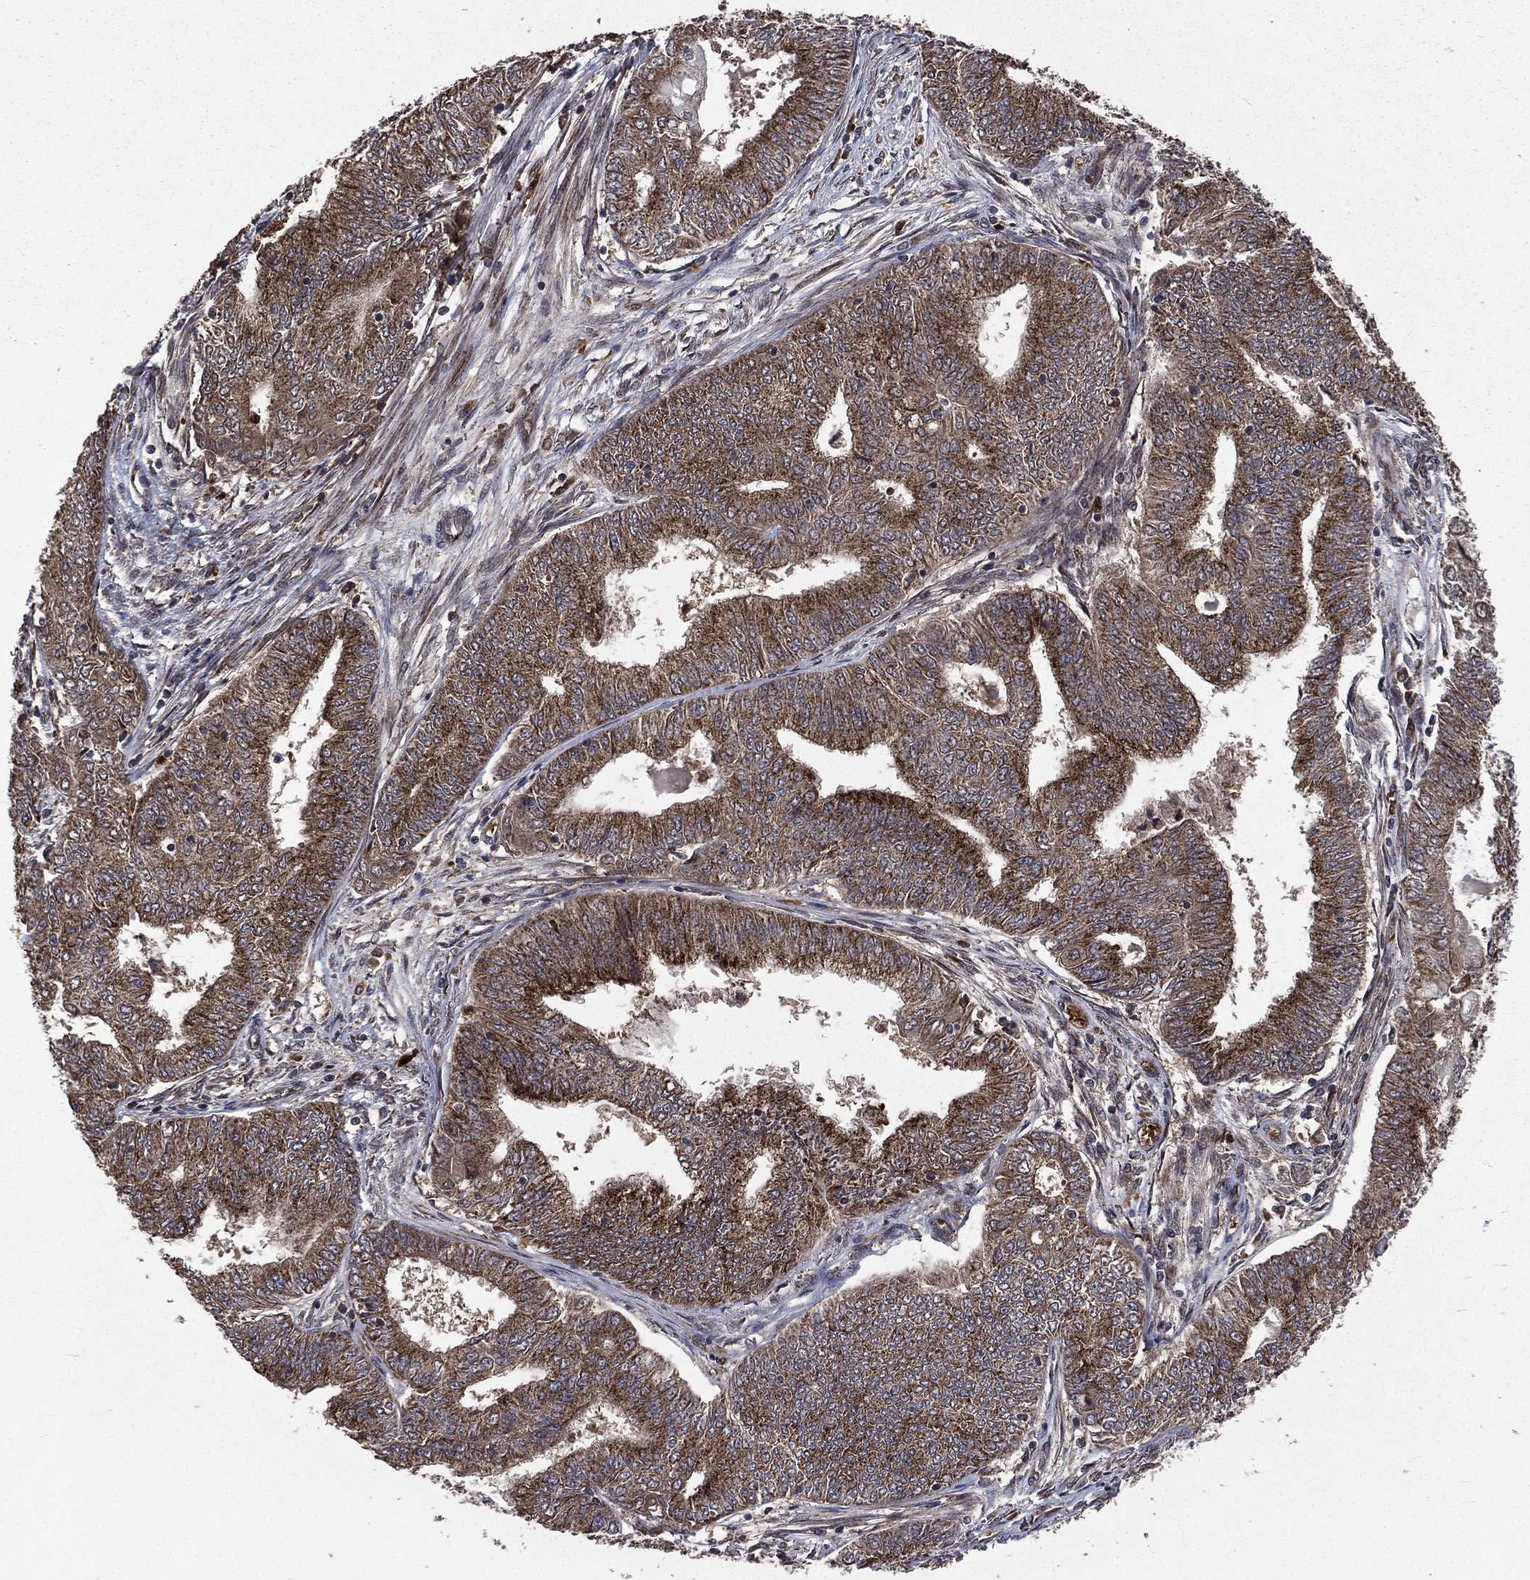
{"staining": {"intensity": "moderate", "quantity": ">75%", "location": "cytoplasmic/membranous"}, "tissue": "endometrial cancer", "cell_type": "Tumor cells", "image_type": "cancer", "snomed": [{"axis": "morphology", "description": "Adenocarcinoma, NOS"}, {"axis": "topography", "description": "Endometrium"}], "caption": "IHC staining of adenocarcinoma (endometrial), which reveals medium levels of moderate cytoplasmic/membranous staining in approximately >75% of tumor cells indicating moderate cytoplasmic/membranous protein staining. The staining was performed using DAB (brown) for protein detection and nuclei were counterstained in hematoxylin (blue).", "gene": "LENG8", "patient": {"sex": "female", "age": 62}}